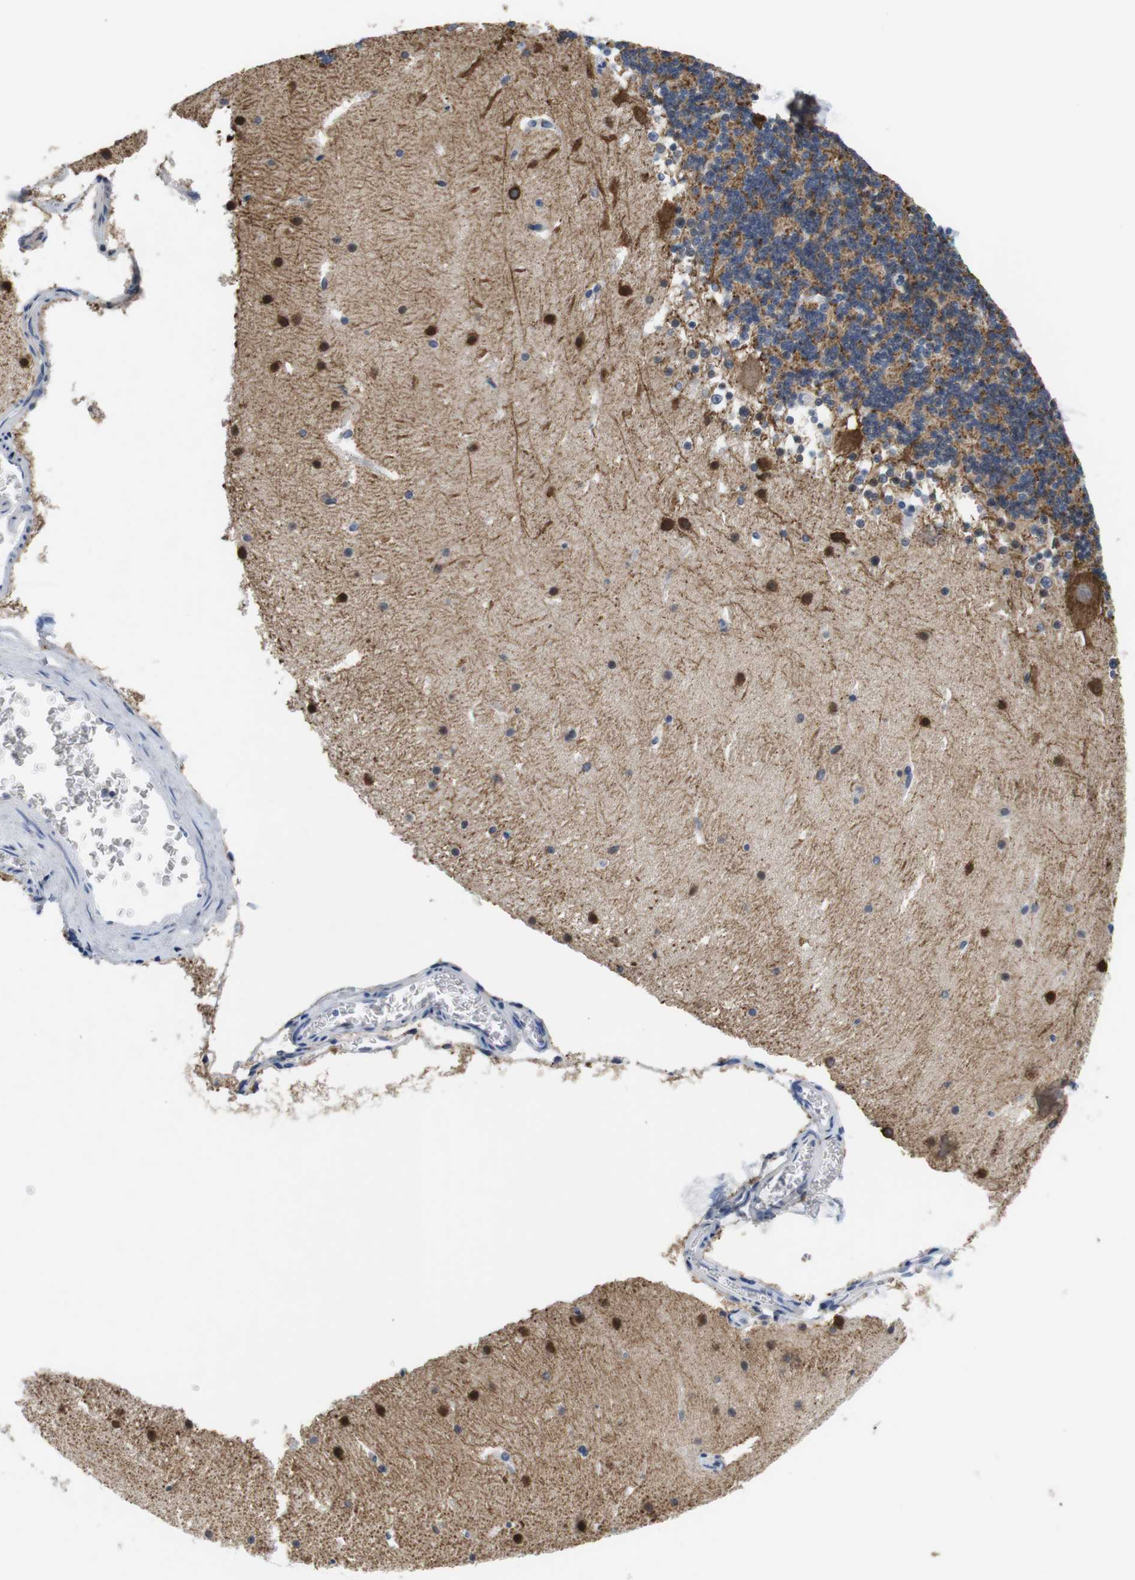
{"staining": {"intensity": "moderate", "quantity": "25%-75%", "location": "cytoplasmic/membranous"}, "tissue": "cerebellum", "cell_type": "Cells in granular layer", "image_type": "normal", "snomed": [{"axis": "morphology", "description": "Normal tissue, NOS"}, {"axis": "topography", "description": "Cerebellum"}], "caption": "High-magnification brightfield microscopy of unremarkable cerebellum stained with DAB (3,3'-diaminobenzidine) (brown) and counterstained with hematoxylin (blue). cells in granular layer exhibit moderate cytoplasmic/membranous expression is seen in approximately25%-75% of cells. (DAB (3,3'-diaminobenzidine) = brown stain, brightfield microscopy at high magnification).", "gene": "MAP6", "patient": {"sex": "male", "age": 45}}